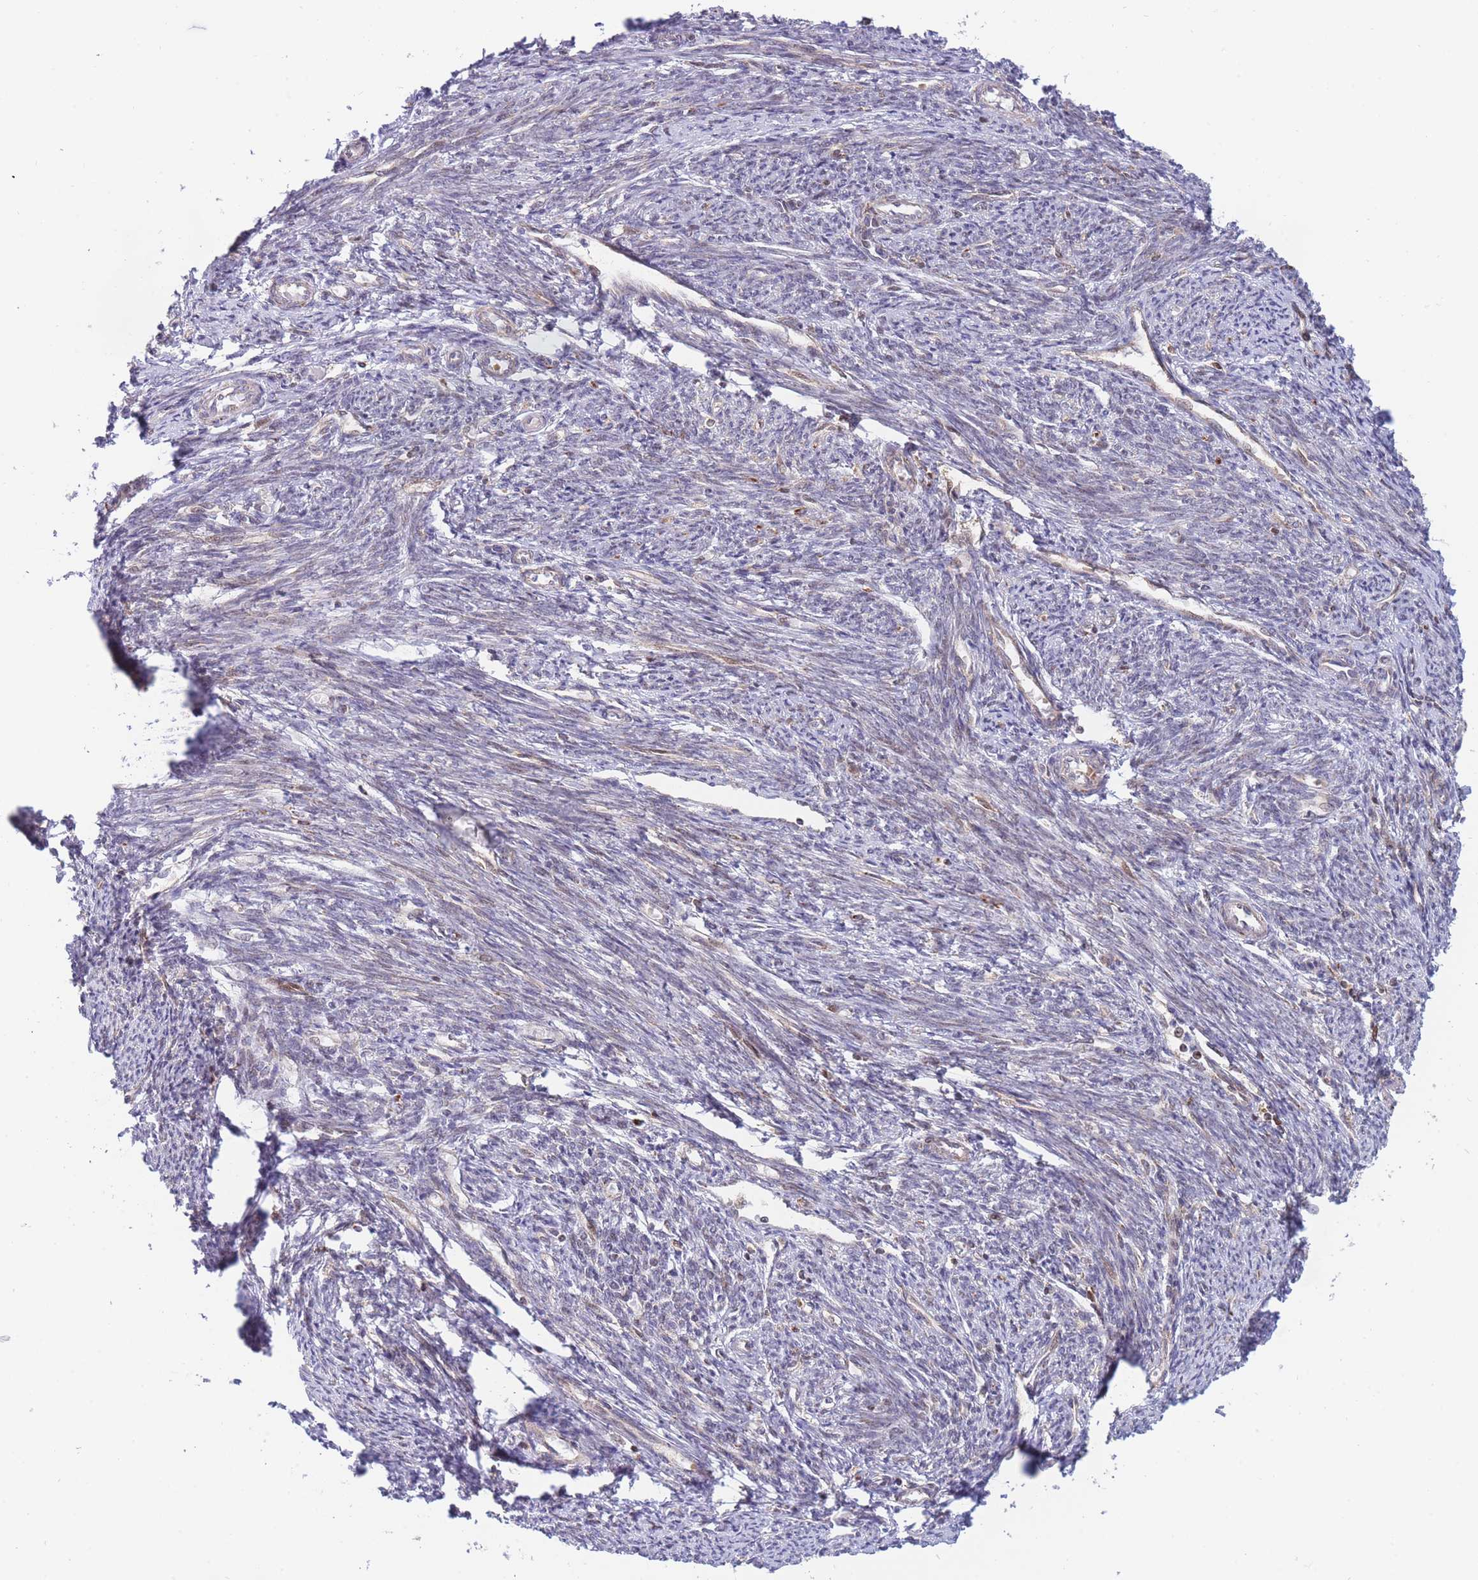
{"staining": {"intensity": "moderate", "quantity": "25%-75%", "location": "nuclear"}, "tissue": "smooth muscle", "cell_type": "Smooth muscle cells", "image_type": "normal", "snomed": [{"axis": "morphology", "description": "Normal tissue, NOS"}, {"axis": "topography", "description": "Smooth muscle"}, {"axis": "topography", "description": "Uterus"}], "caption": "A brown stain labels moderate nuclear staining of a protein in smooth muscle cells of benign smooth muscle. Nuclei are stained in blue.", "gene": "BOD1L1", "patient": {"sex": "female", "age": 59}}